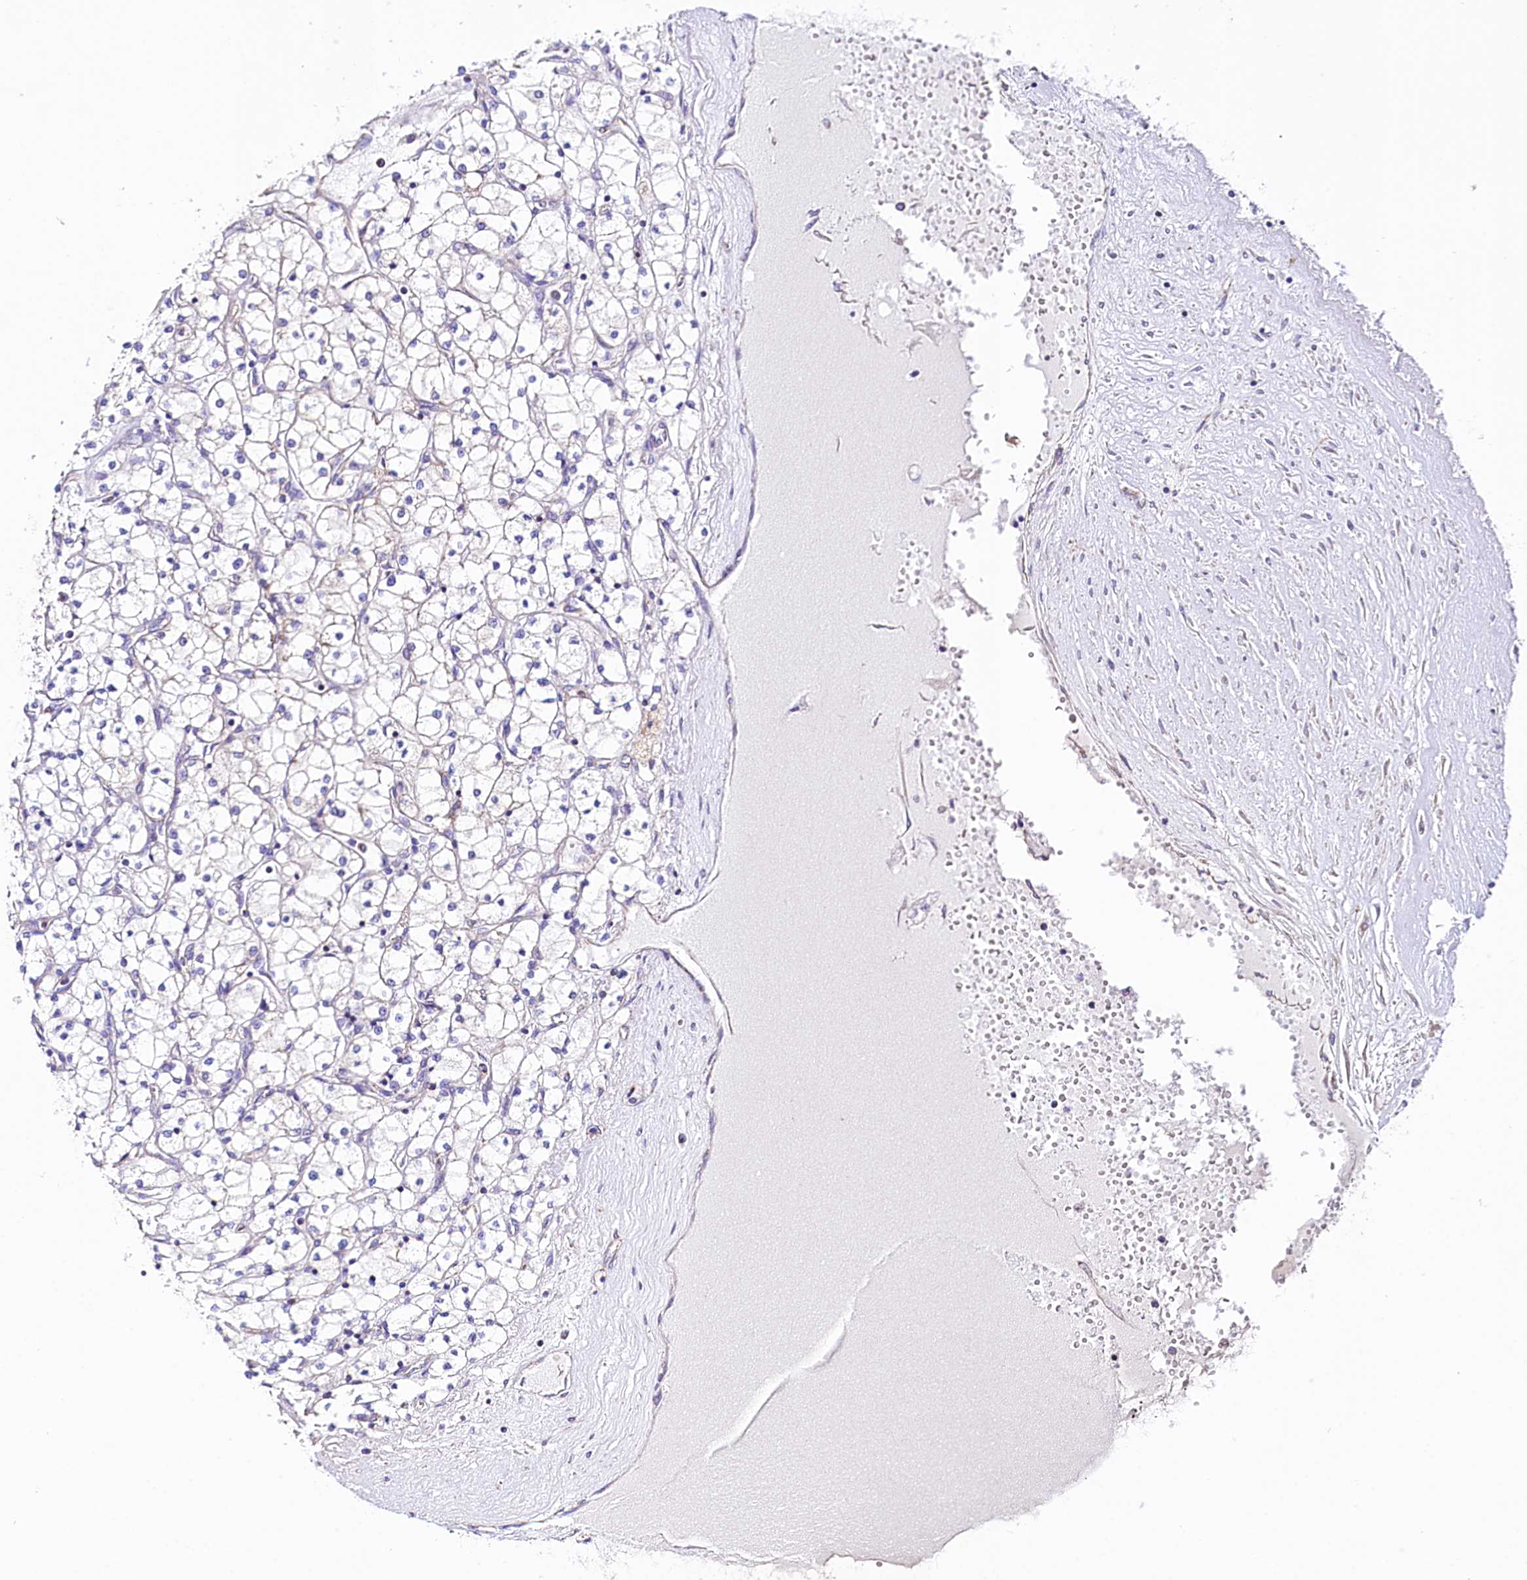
{"staining": {"intensity": "weak", "quantity": "<25%", "location": "cytoplasmic/membranous"}, "tissue": "renal cancer", "cell_type": "Tumor cells", "image_type": "cancer", "snomed": [{"axis": "morphology", "description": "Adenocarcinoma, NOS"}, {"axis": "topography", "description": "Kidney"}], "caption": "A high-resolution photomicrograph shows immunohistochemistry (IHC) staining of renal cancer (adenocarcinoma), which shows no significant staining in tumor cells.", "gene": "APLP2", "patient": {"sex": "male", "age": 80}}